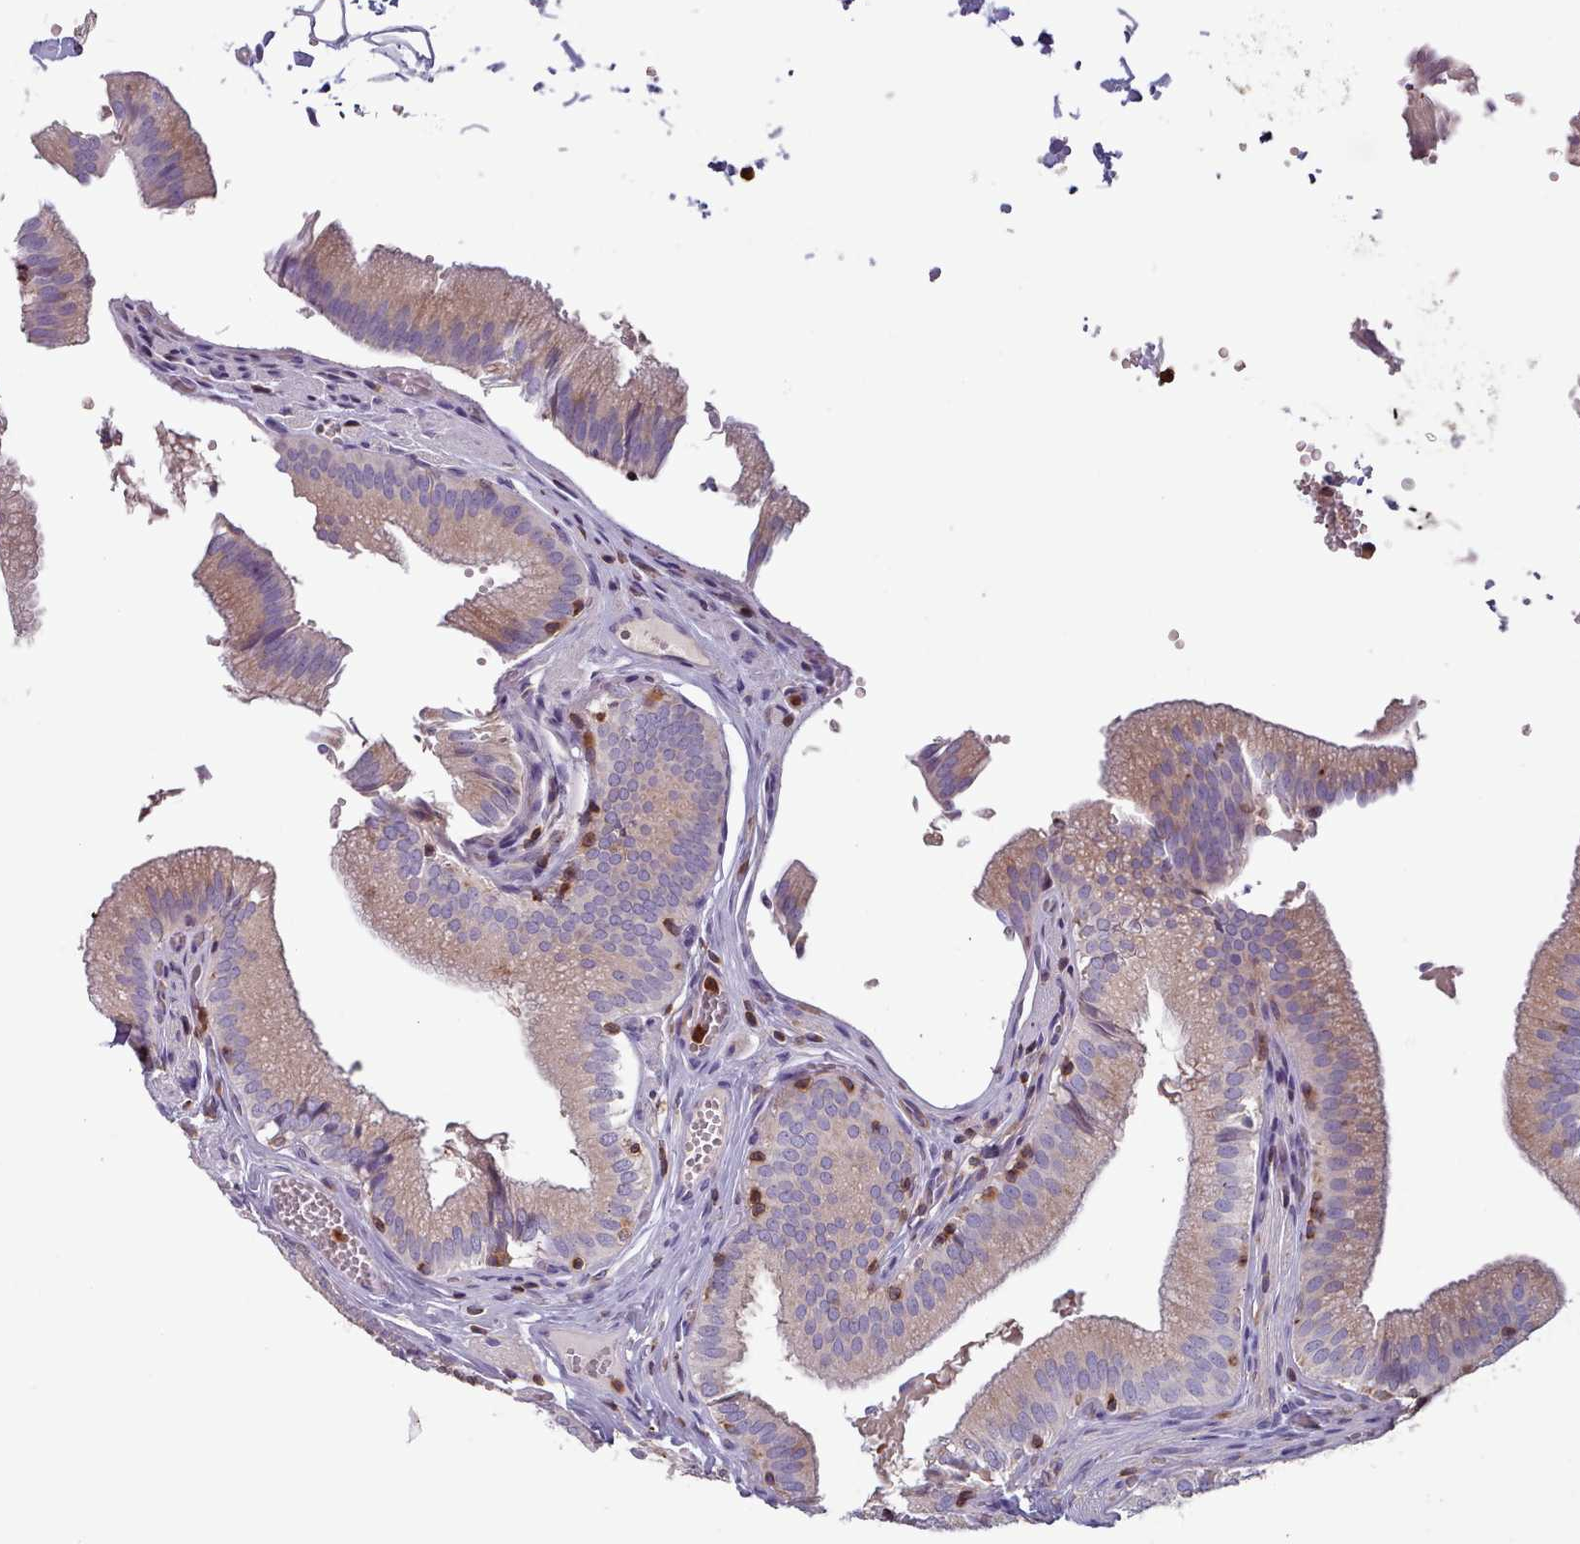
{"staining": {"intensity": "weak", "quantity": "25%-75%", "location": "cytoplasmic/membranous"}, "tissue": "gallbladder", "cell_type": "Glandular cells", "image_type": "normal", "snomed": [{"axis": "morphology", "description": "Normal tissue, NOS"}, {"axis": "topography", "description": "Gallbladder"}, {"axis": "topography", "description": "Peripheral nerve tissue"}], "caption": "A brown stain labels weak cytoplasmic/membranous expression of a protein in glandular cells of normal gallbladder.", "gene": "RAC1", "patient": {"sex": "male", "age": 17}}